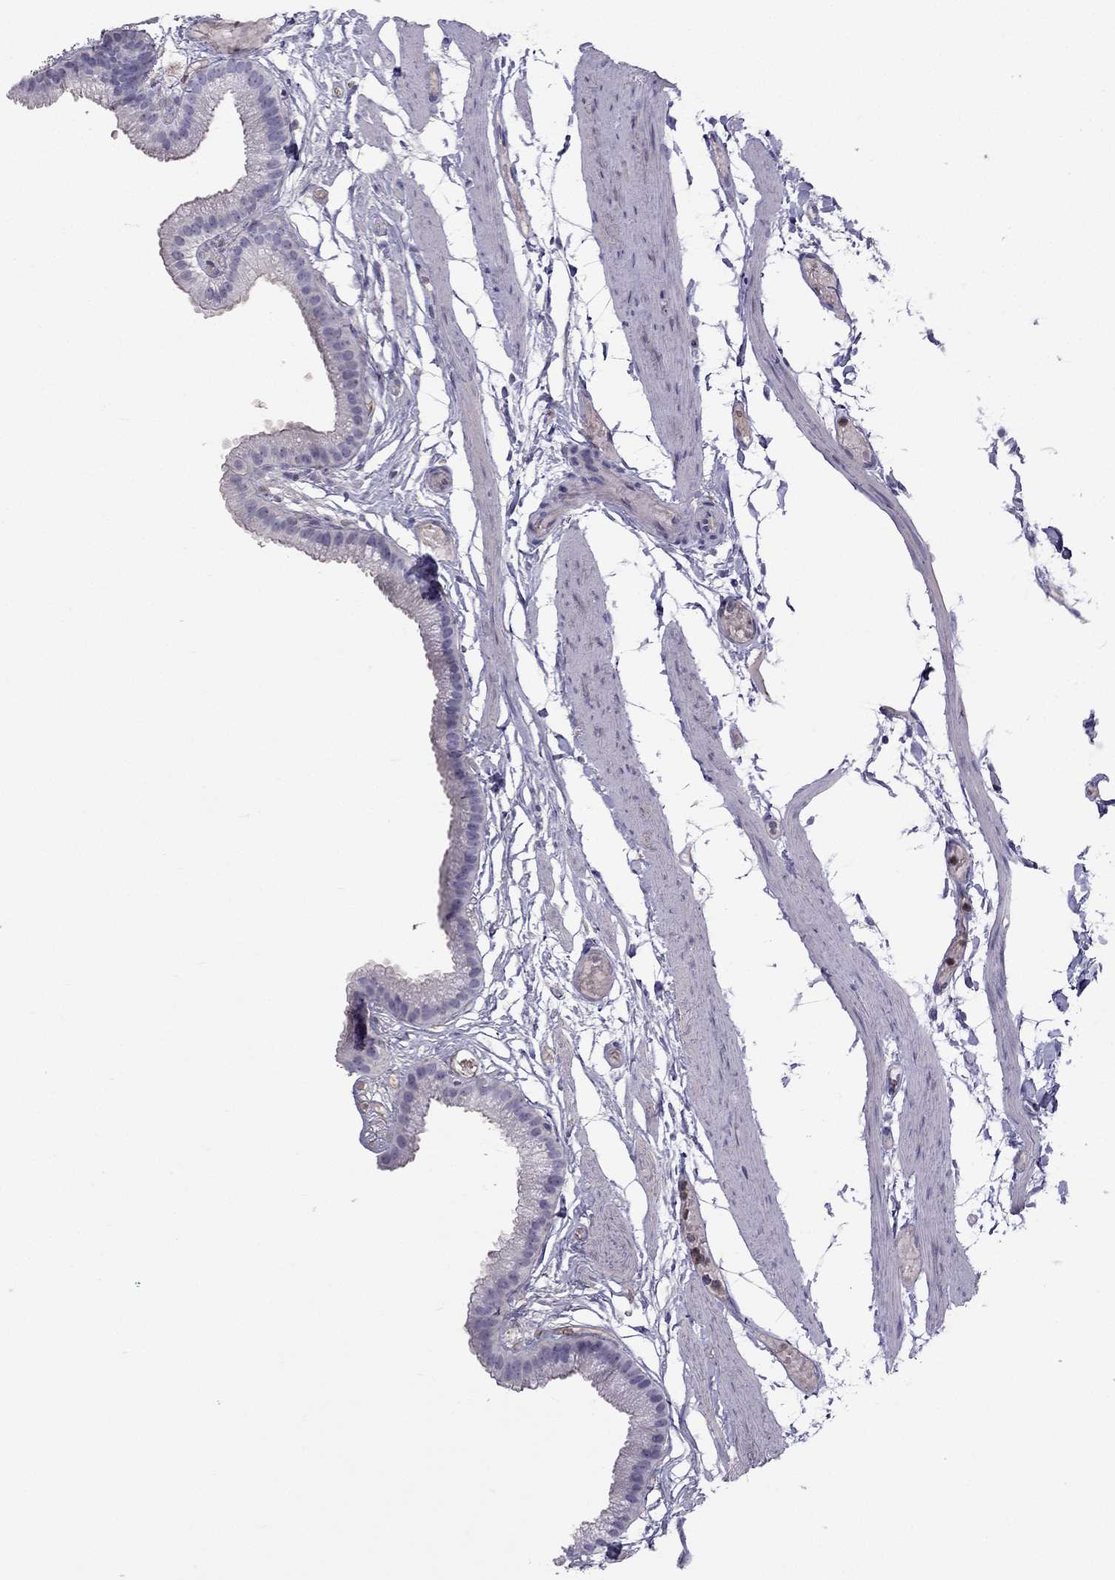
{"staining": {"intensity": "negative", "quantity": "none", "location": "none"}, "tissue": "gallbladder", "cell_type": "Glandular cells", "image_type": "normal", "snomed": [{"axis": "morphology", "description": "Normal tissue, NOS"}, {"axis": "topography", "description": "Gallbladder"}], "caption": "IHC of normal gallbladder reveals no staining in glandular cells. Brightfield microscopy of immunohistochemistry stained with DAB (3,3'-diaminobenzidine) (brown) and hematoxylin (blue), captured at high magnification.", "gene": "STOML3", "patient": {"sex": "female", "age": 45}}